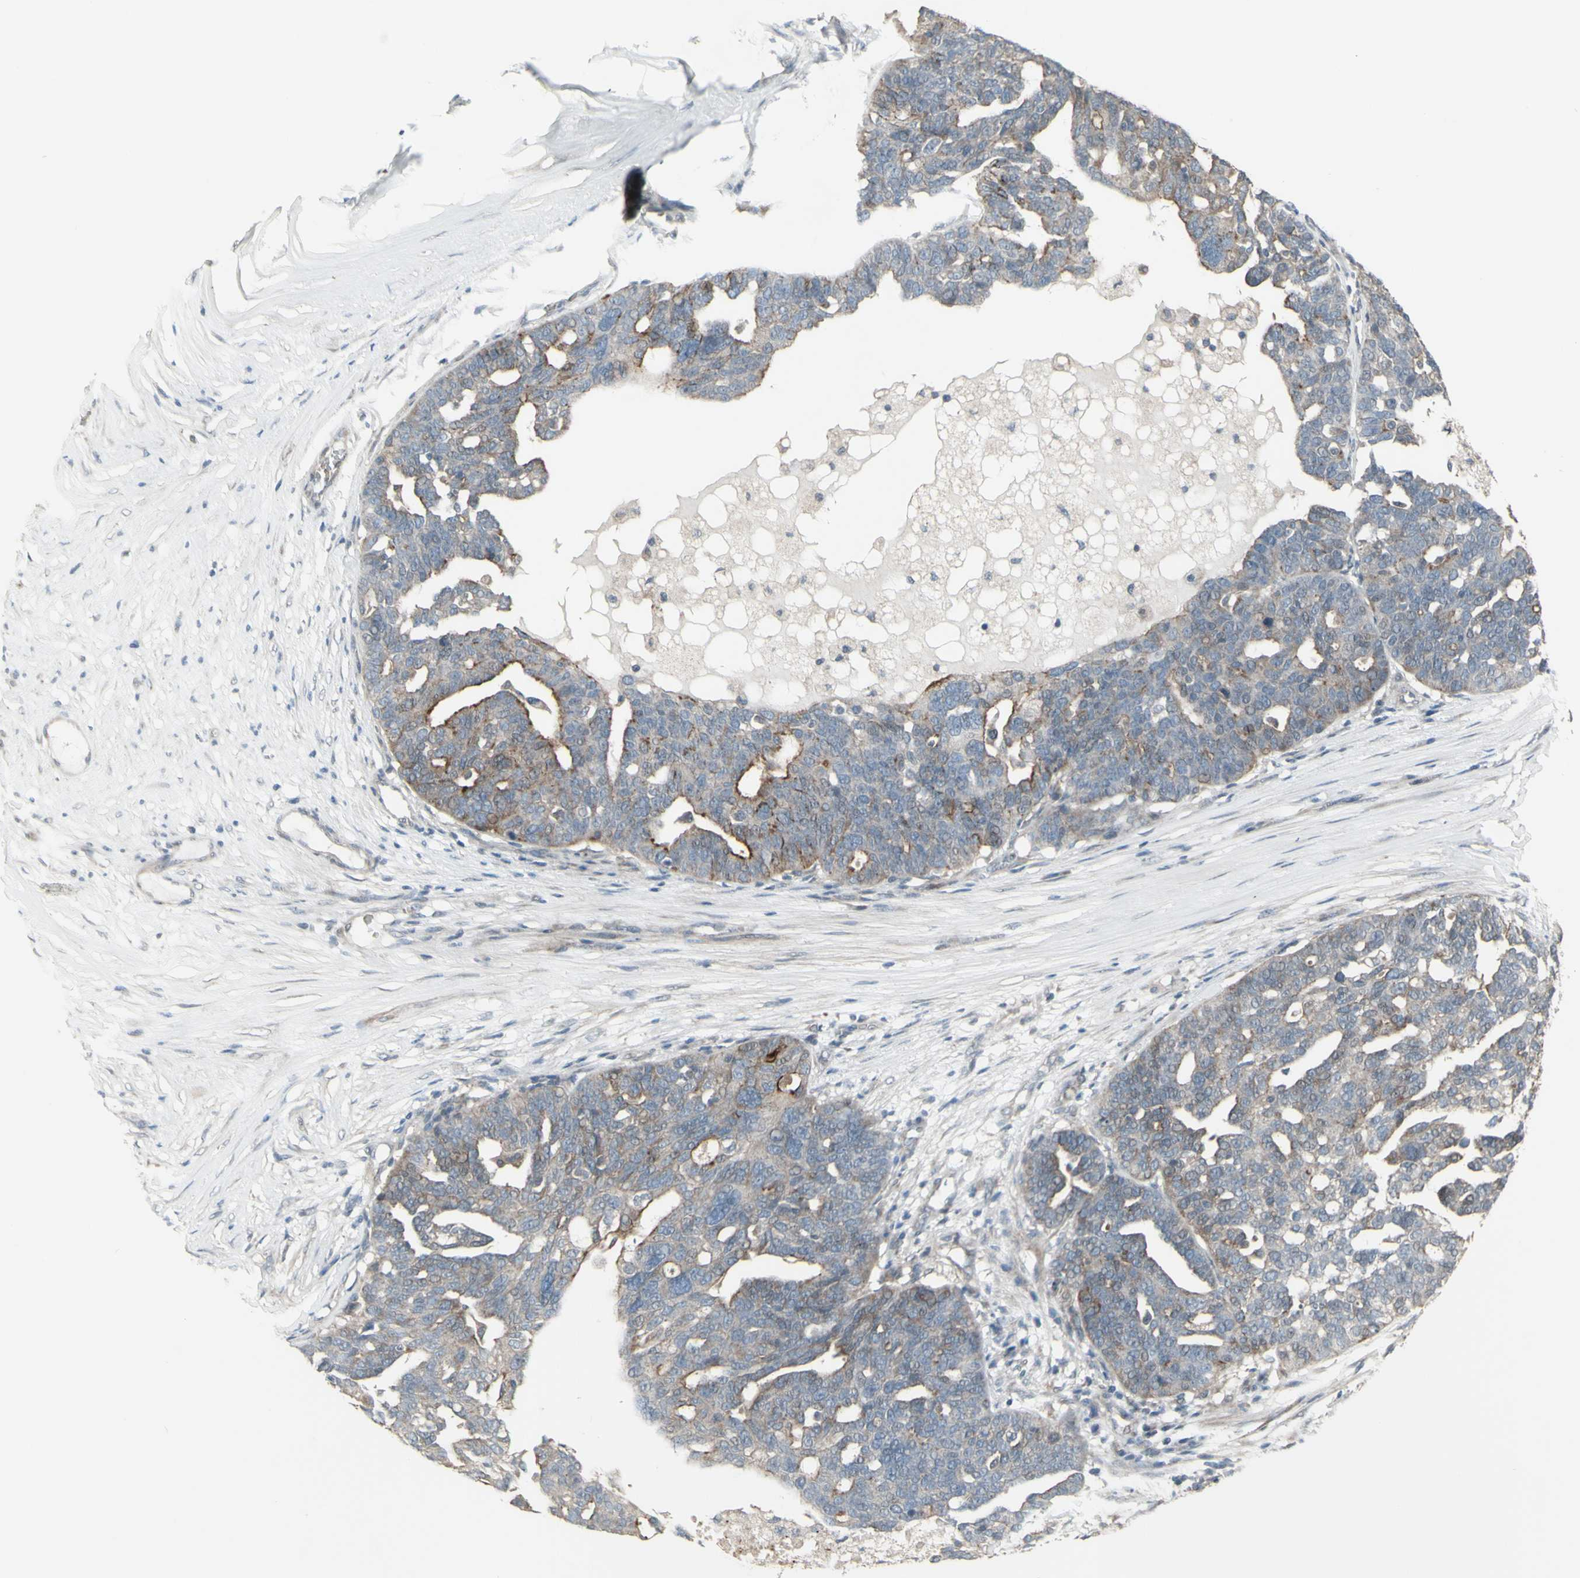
{"staining": {"intensity": "weak", "quantity": ">75%", "location": "cytoplasmic/membranous"}, "tissue": "ovarian cancer", "cell_type": "Tumor cells", "image_type": "cancer", "snomed": [{"axis": "morphology", "description": "Cystadenocarcinoma, serous, NOS"}, {"axis": "topography", "description": "Ovary"}], "caption": "Ovarian cancer (serous cystadenocarcinoma) was stained to show a protein in brown. There is low levels of weak cytoplasmic/membranous expression in approximately >75% of tumor cells. The protein of interest is stained brown, and the nuclei are stained in blue (DAB IHC with brightfield microscopy, high magnification).", "gene": "GRAMD1B", "patient": {"sex": "female", "age": 59}}